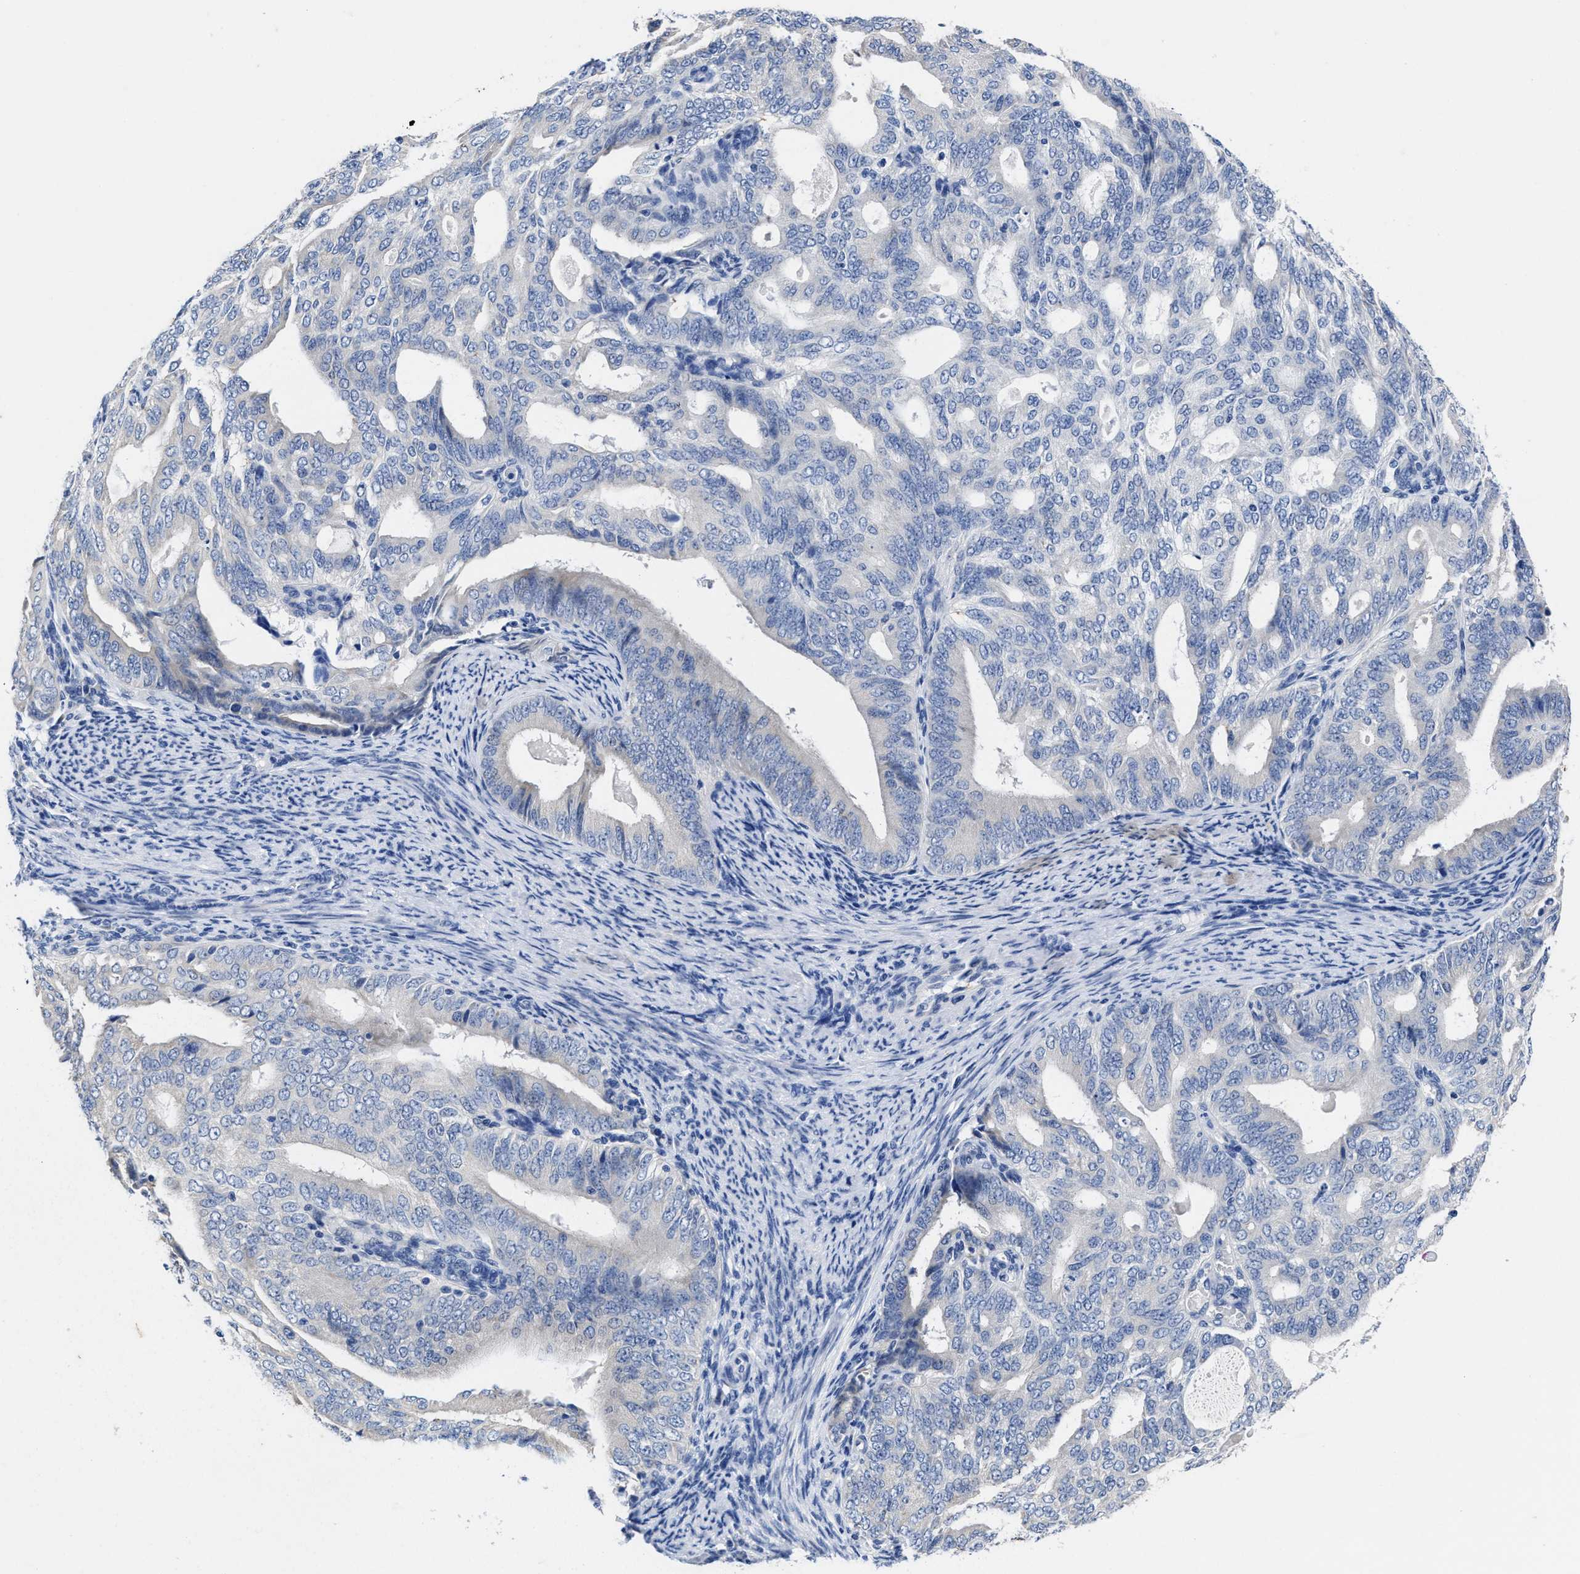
{"staining": {"intensity": "negative", "quantity": "none", "location": "none"}, "tissue": "endometrial cancer", "cell_type": "Tumor cells", "image_type": "cancer", "snomed": [{"axis": "morphology", "description": "Adenocarcinoma, NOS"}, {"axis": "topography", "description": "Endometrium"}], "caption": "DAB immunohistochemical staining of human endometrial cancer reveals no significant staining in tumor cells.", "gene": "HOOK1", "patient": {"sex": "female", "age": 58}}